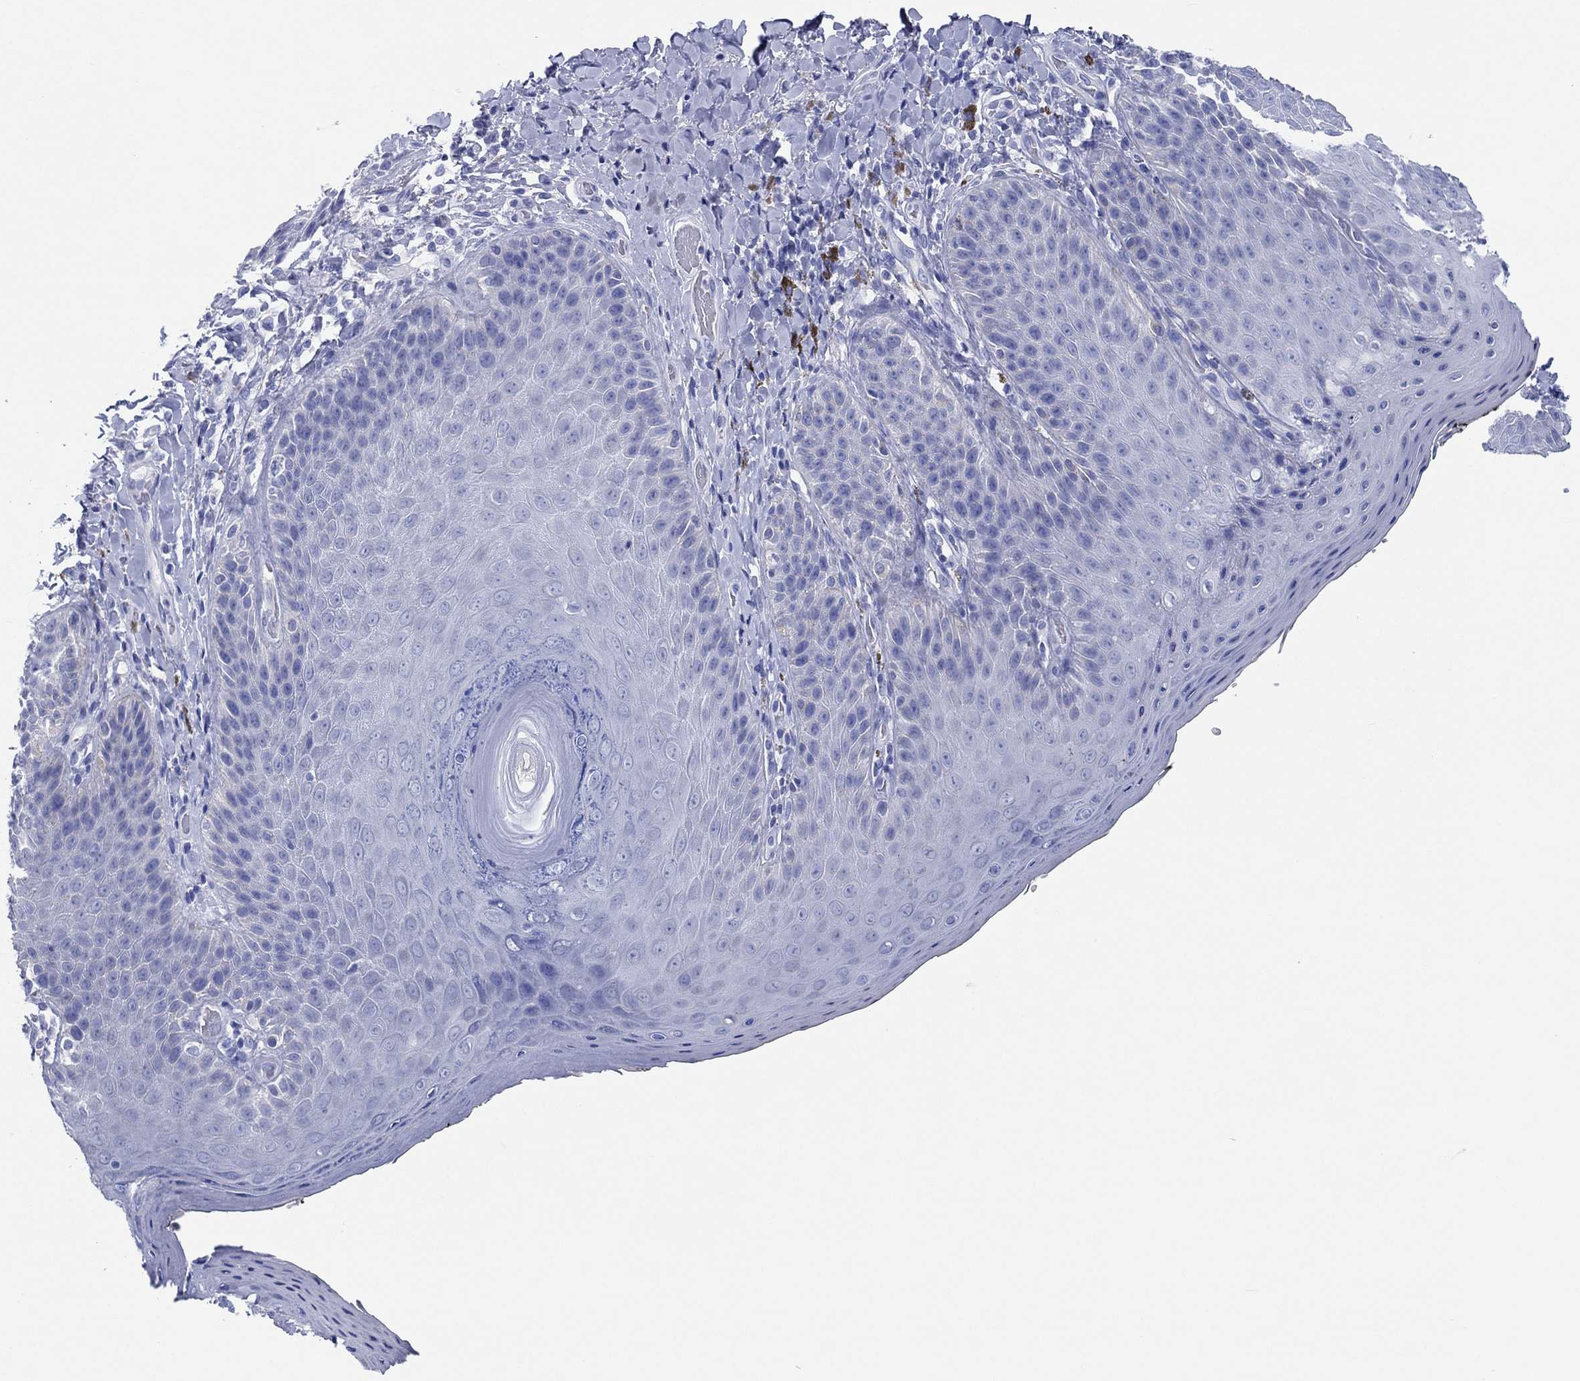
{"staining": {"intensity": "negative", "quantity": "none", "location": "none"}, "tissue": "skin", "cell_type": "Epidermal cells", "image_type": "normal", "snomed": [{"axis": "morphology", "description": "Normal tissue, NOS"}, {"axis": "topography", "description": "Anal"}], "caption": "Immunohistochemical staining of unremarkable human skin shows no significant staining in epidermal cells. The staining was performed using DAB (3,3'-diaminobenzidine) to visualize the protein expression in brown, while the nuclei were stained in blue with hematoxylin (Magnification: 20x).", "gene": "HCRT", "patient": {"sex": "male", "age": 53}}